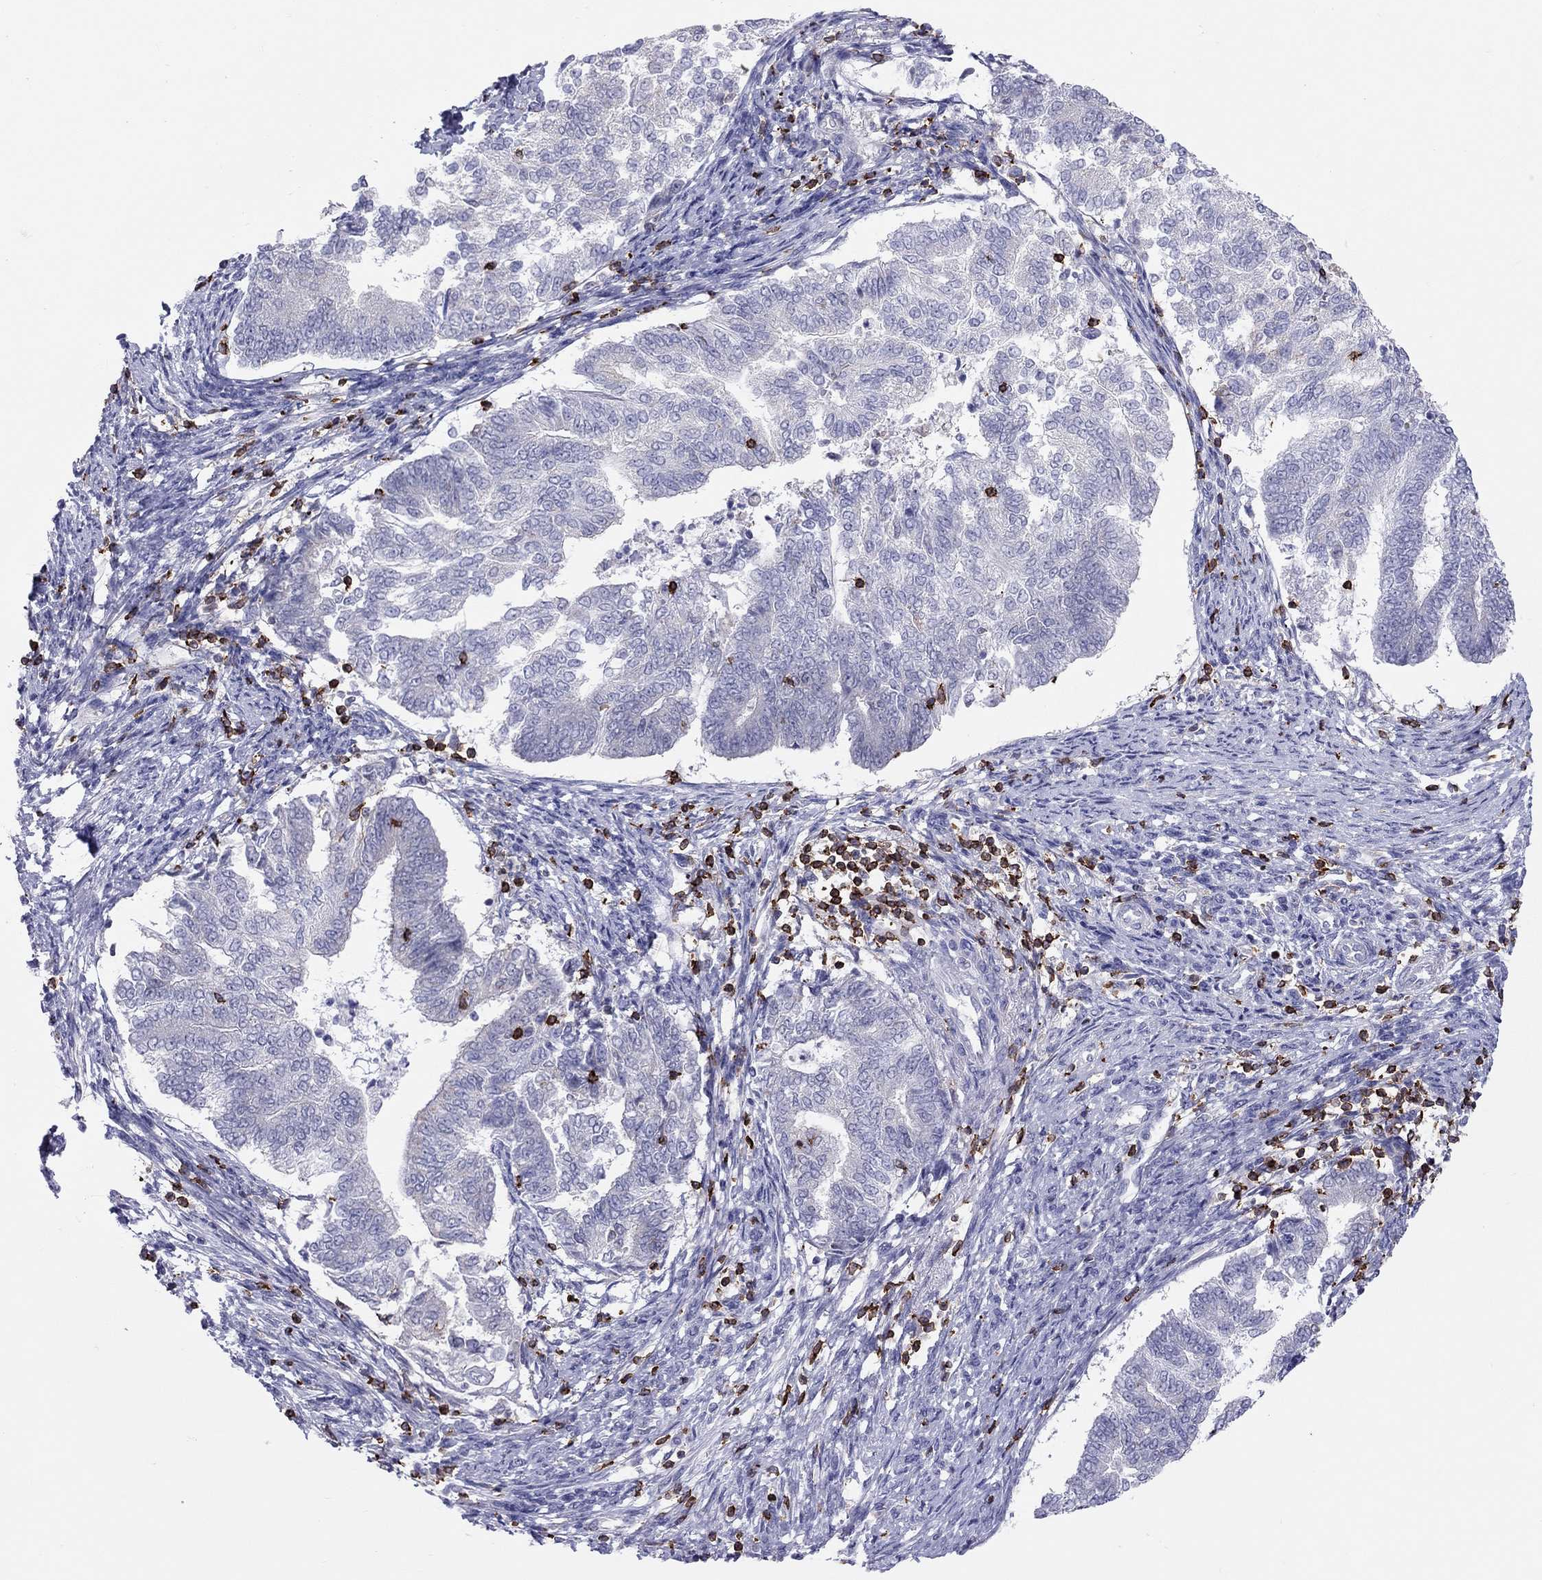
{"staining": {"intensity": "negative", "quantity": "none", "location": "none"}, "tissue": "endometrial cancer", "cell_type": "Tumor cells", "image_type": "cancer", "snomed": [{"axis": "morphology", "description": "Adenocarcinoma, NOS"}, {"axis": "topography", "description": "Endometrium"}], "caption": "A micrograph of human endometrial cancer is negative for staining in tumor cells.", "gene": "MND1", "patient": {"sex": "female", "age": 65}}